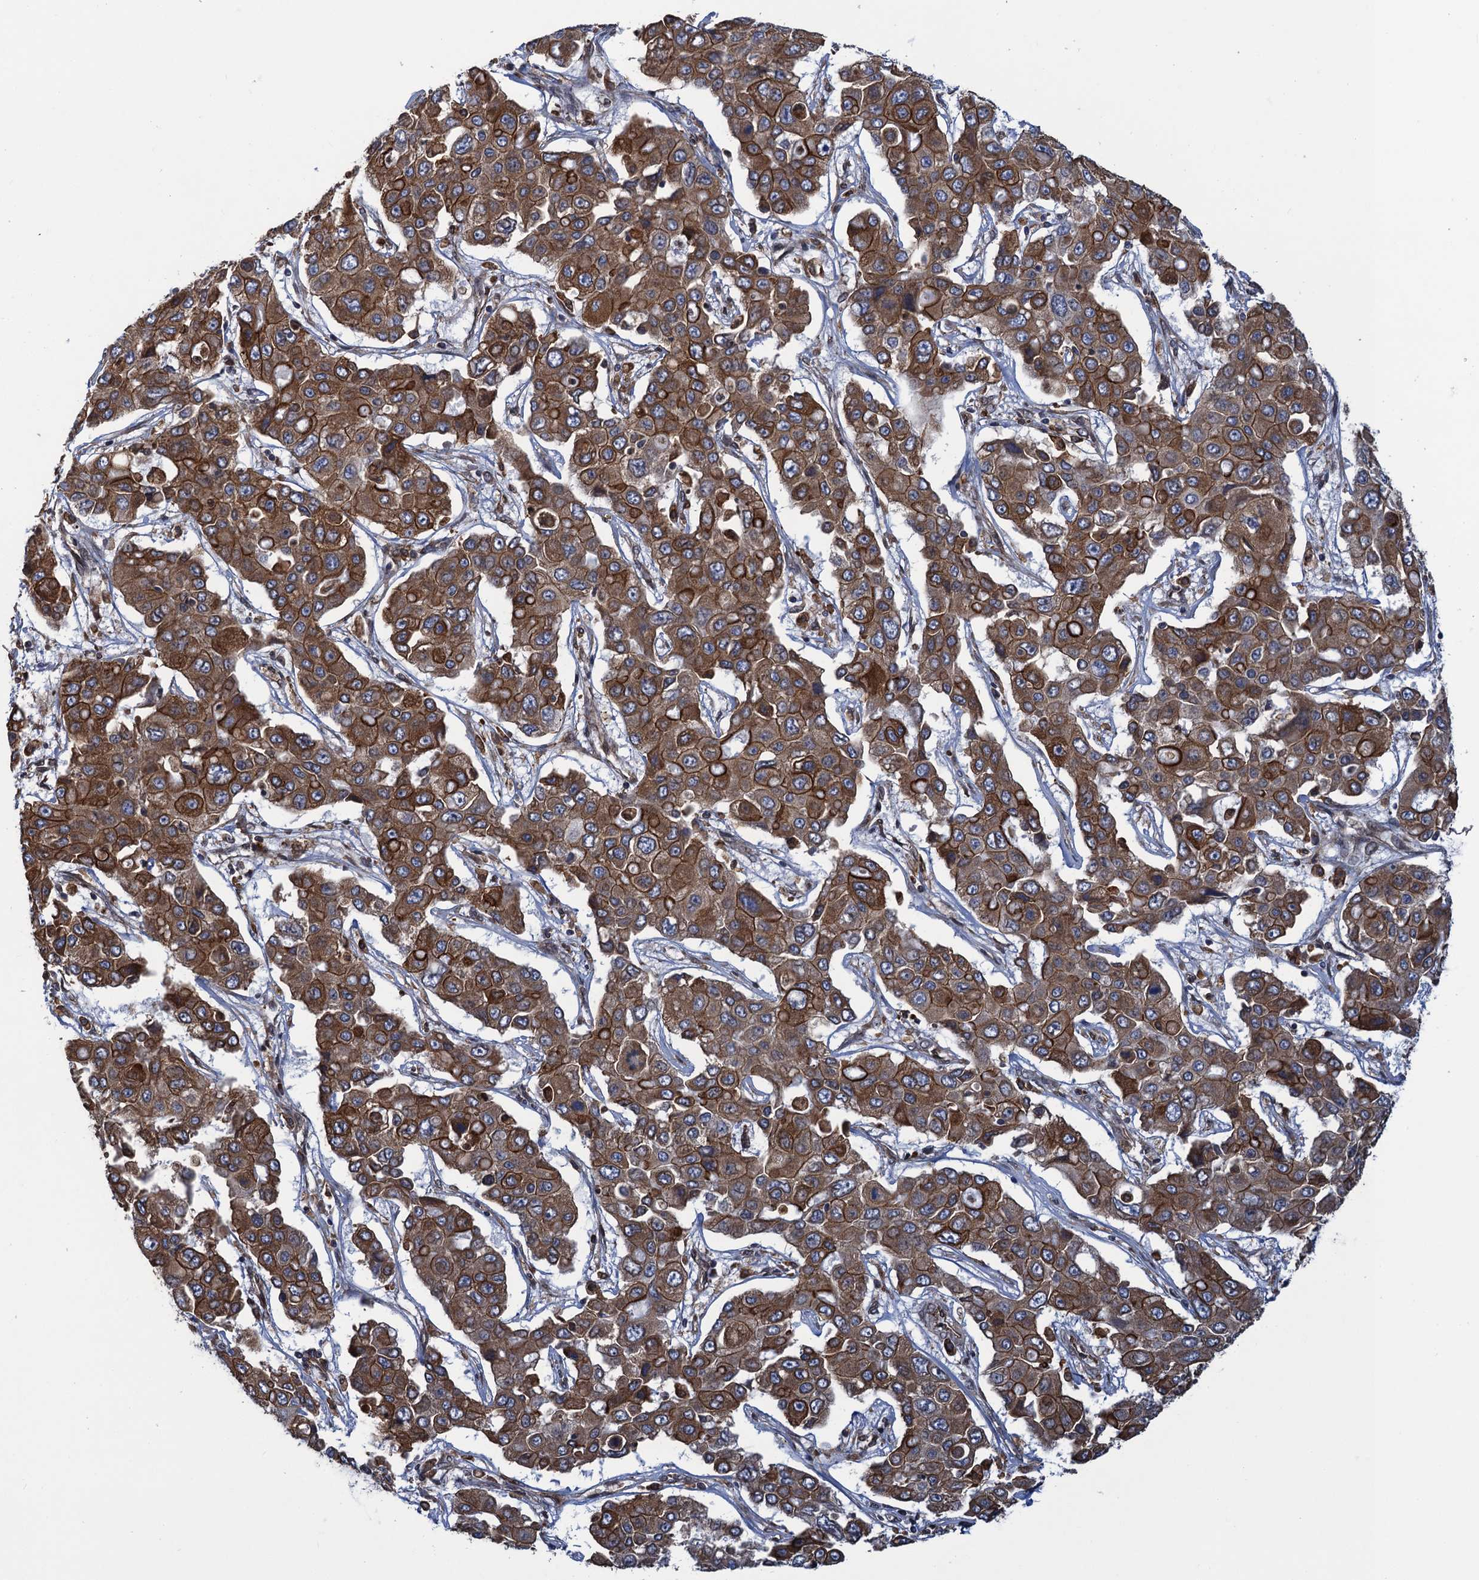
{"staining": {"intensity": "strong", "quantity": ">75%", "location": "cytoplasmic/membranous"}, "tissue": "liver cancer", "cell_type": "Tumor cells", "image_type": "cancer", "snomed": [{"axis": "morphology", "description": "Cholangiocarcinoma"}, {"axis": "topography", "description": "Liver"}], "caption": "There is high levels of strong cytoplasmic/membranous positivity in tumor cells of cholangiocarcinoma (liver), as demonstrated by immunohistochemical staining (brown color).", "gene": "ARMC5", "patient": {"sex": "male", "age": 67}}